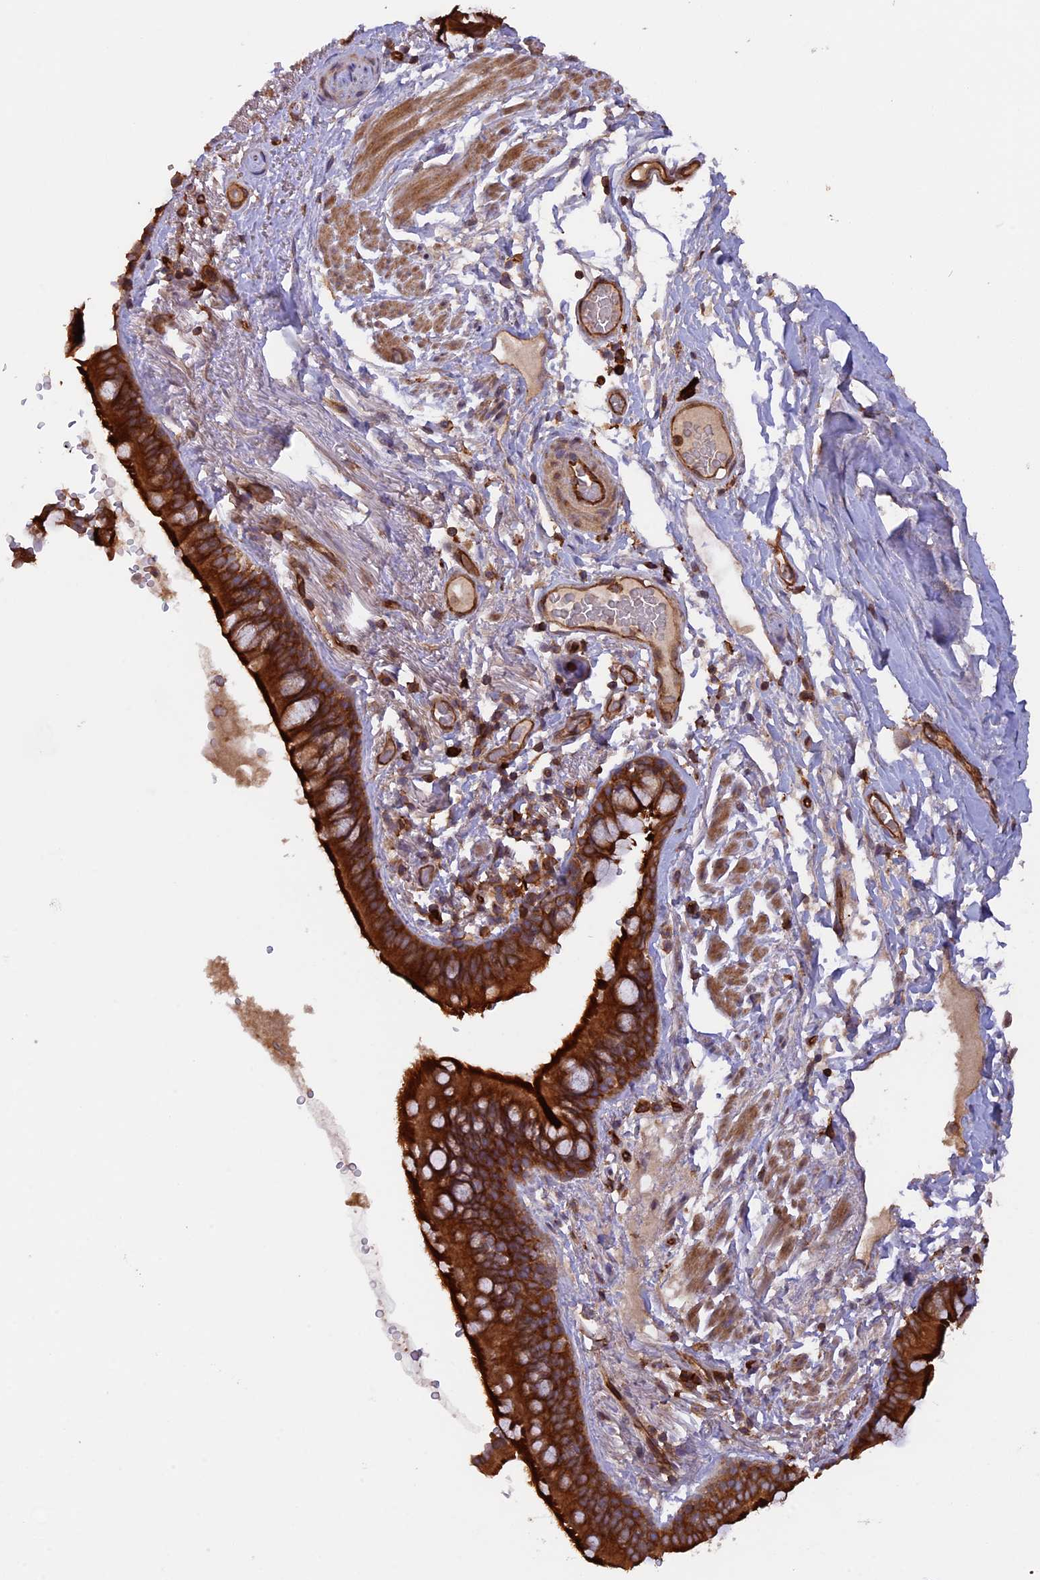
{"staining": {"intensity": "strong", "quantity": ">75%", "location": "cytoplasmic/membranous"}, "tissue": "bronchus", "cell_type": "Respiratory epithelial cells", "image_type": "normal", "snomed": [{"axis": "morphology", "description": "Normal tissue, NOS"}, {"axis": "topography", "description": "Lymph node"}, {"axis": "topography", "description": "Bronchus"}], "caption": "This photomicrograph demonstrates IHC staining of normal human bronchus, with high strong cytoplasmic/membranous positivity in approximately >75% of respiratory epithelial cells.", "gene": "GAS8", "patient": {"sex": "male", "age": 63}}